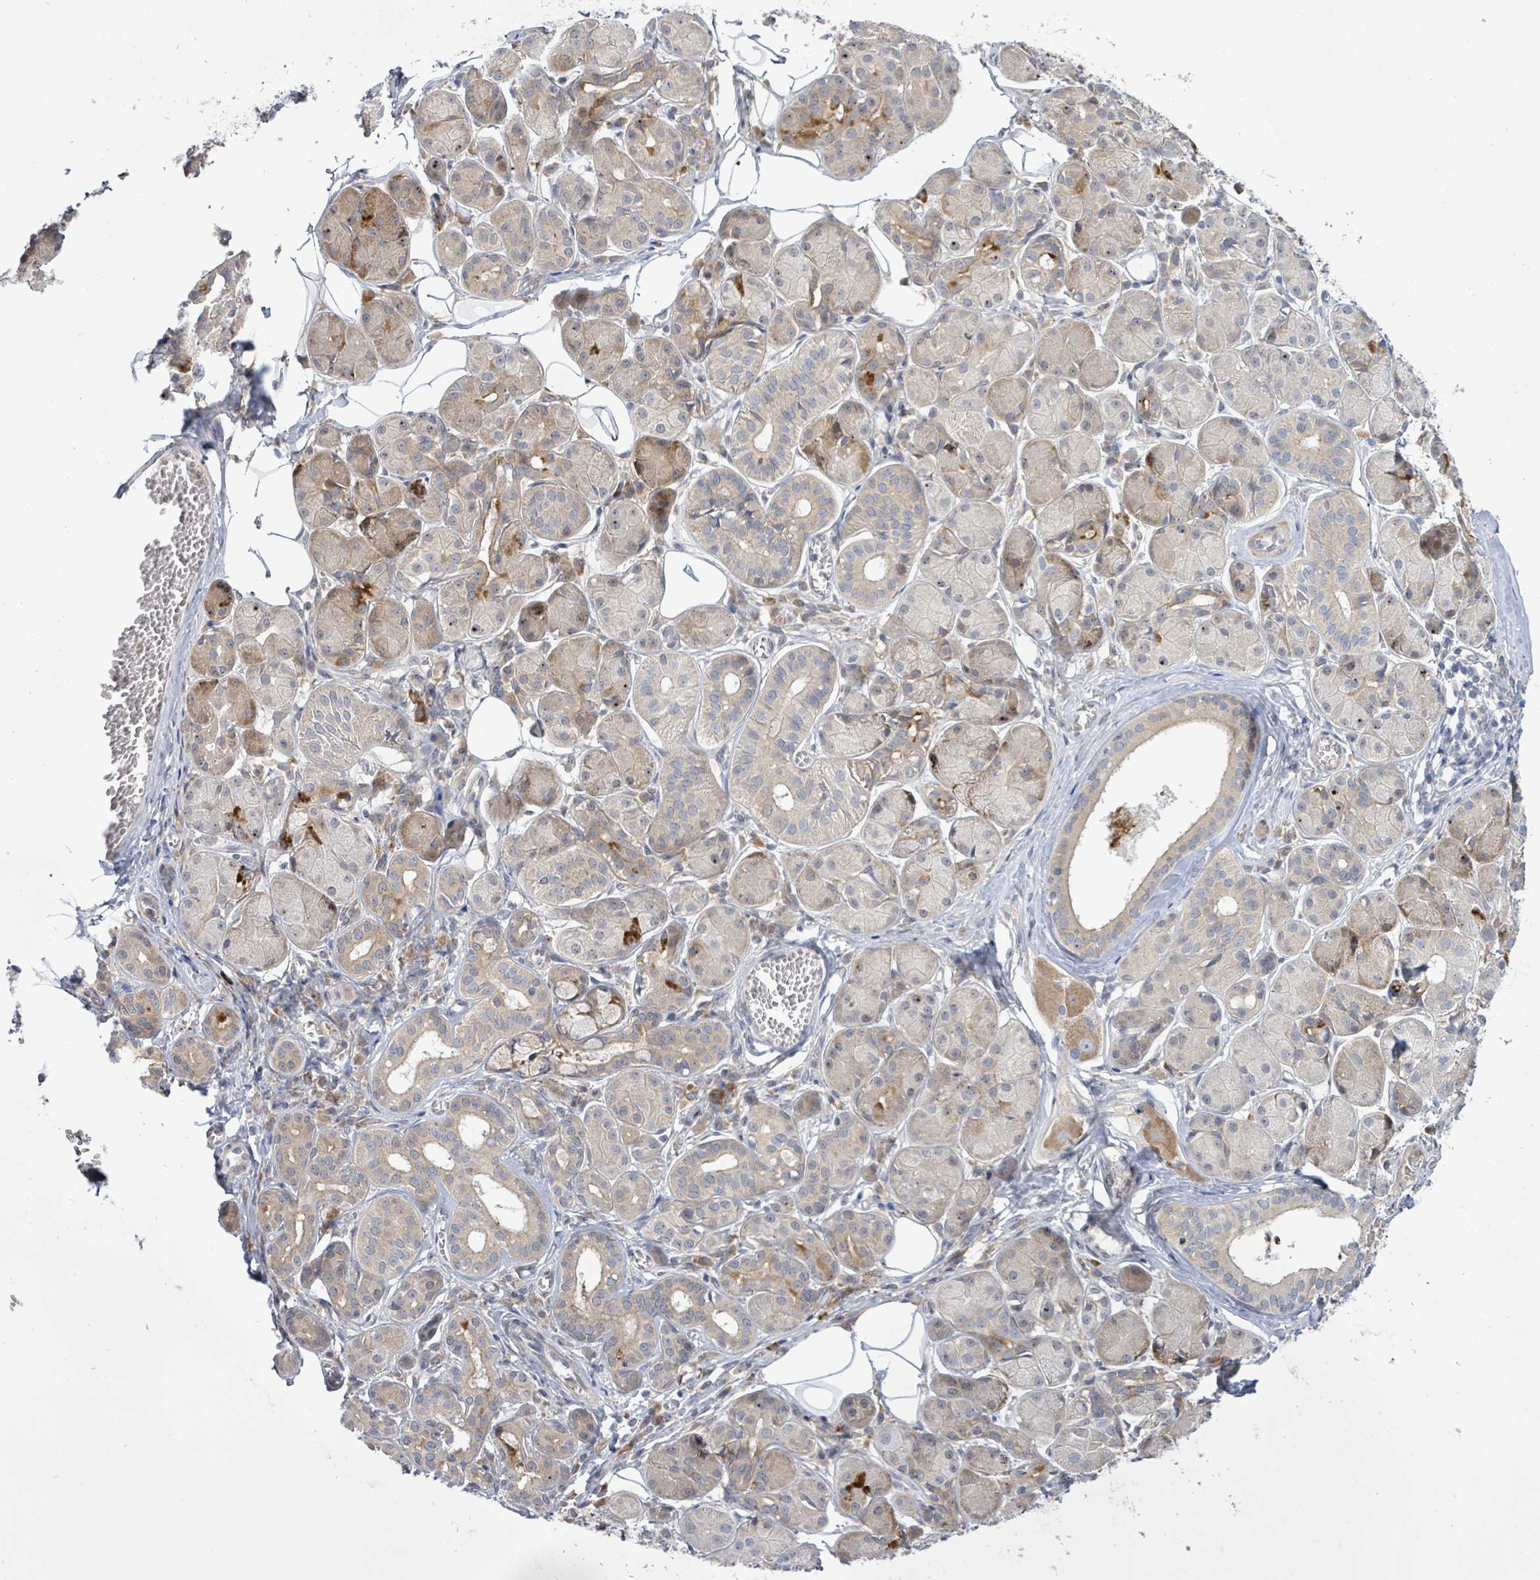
{"staining": {"intensity": "moderate", "quantity": "25%-75%", "location": "cytoplasmic/membranous"}, "tissue": "salivary gland", "cell_type": "Glandular cells", "image_type": "normal", "snomed": [{"axis": "morphology", "description": "Squamous cell carcinoma, NOS"}, {"axis": "topography", "description": "Skin"}, {"axis": "topography", "description": "Head-Neck"}], "caption": "DAB immunohistochemical staining of normal human salivary gland reveals moderate cytoplasmic/membranous protein positivity in approximately 25%-75% of glandular cells.", "gene": "SLIT3", "patient": {"sex": "male", "age": 80}}